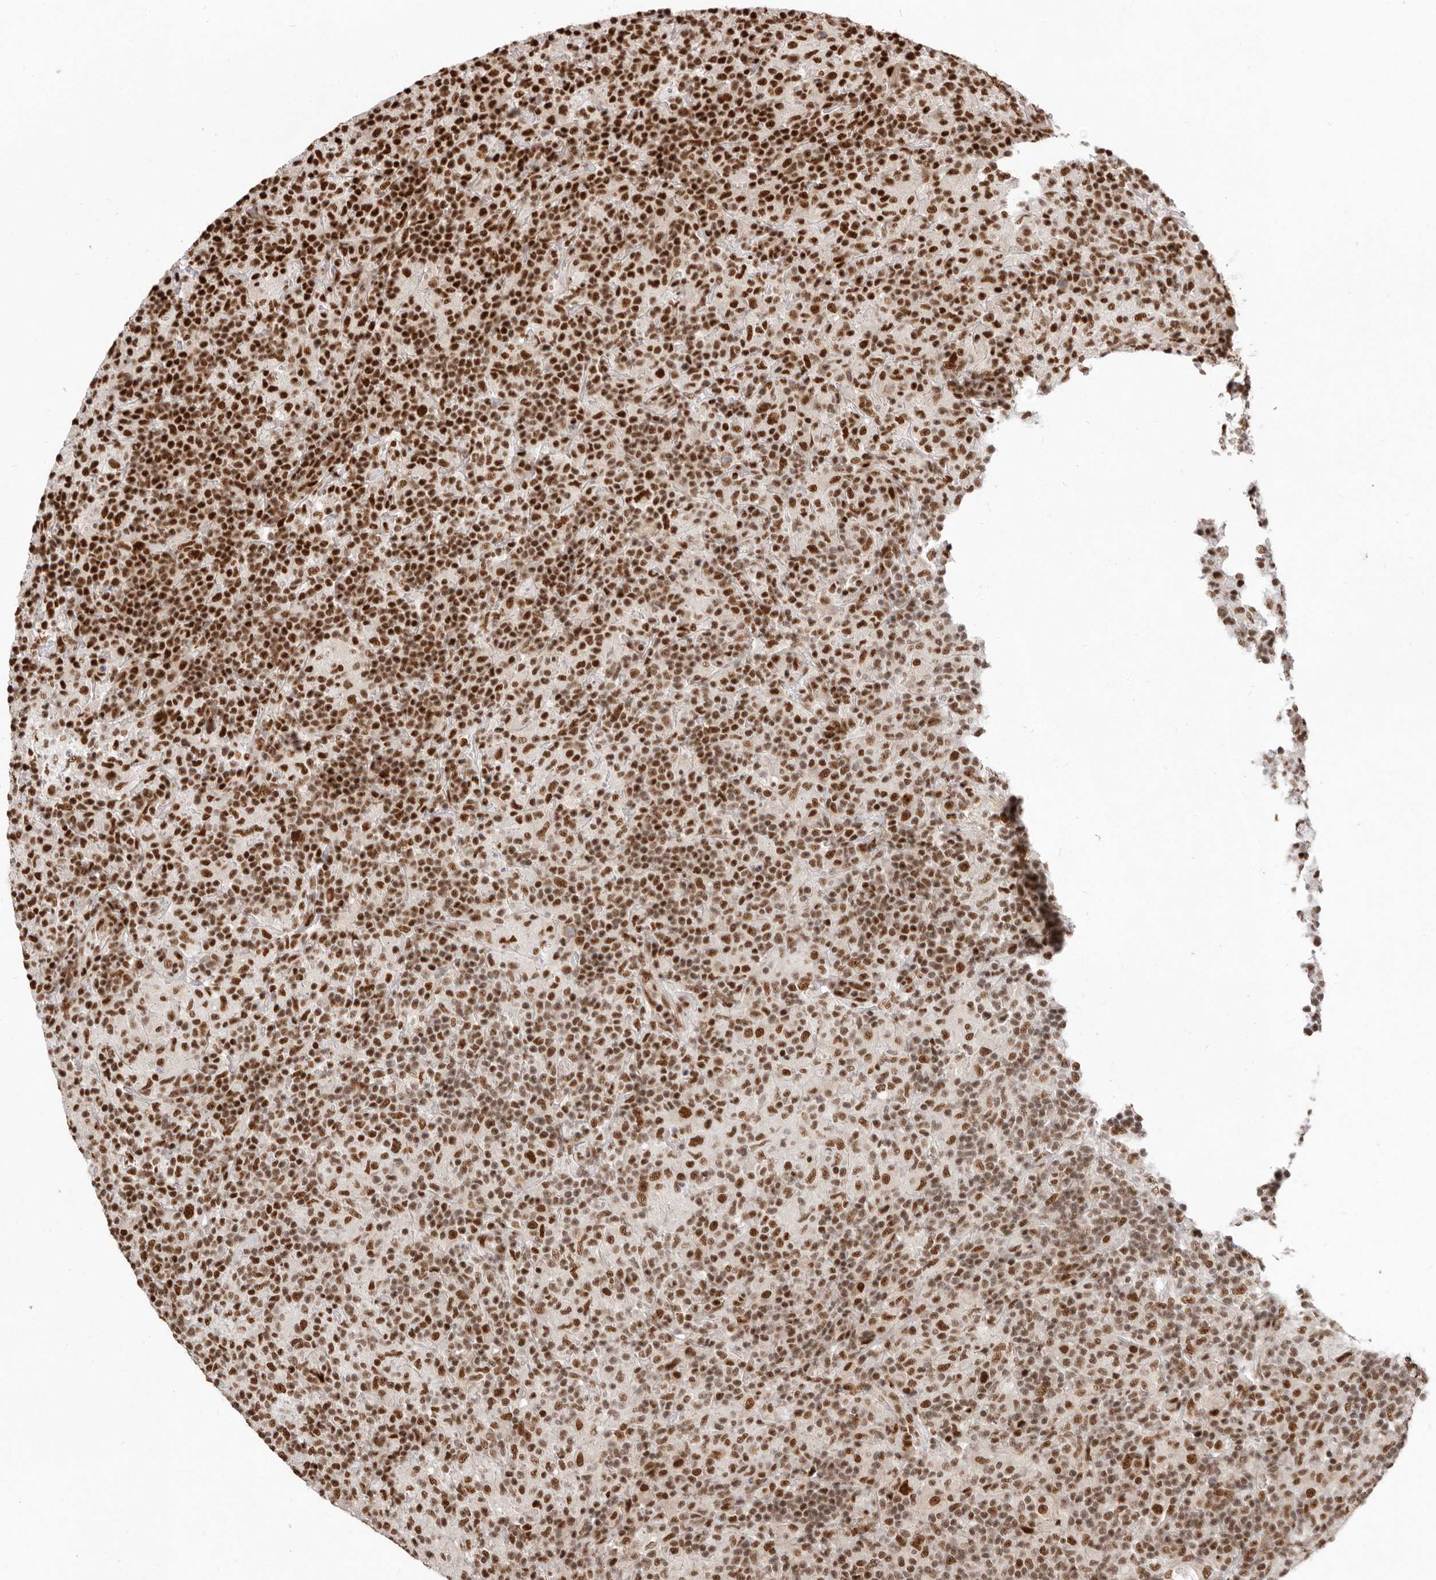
{"staining": {"intensity": "strong", "quantity": ">75%", "location": "nuclear"}, "tissue": "lymphoma", "cell_type": "Tumor cells", "image_type": "cancer", "snomed": [{"axis": "morphology", "description": "Hodgkin's disease, NOS"}, {"axis": "topography", "description": "Lymph node"}], "caption": "Lymphoma stained with a protein marker demonstrates strong staining in tumor cells.", "gene": "CHTOP", "patient": {"sex": "male", "age": 70}}